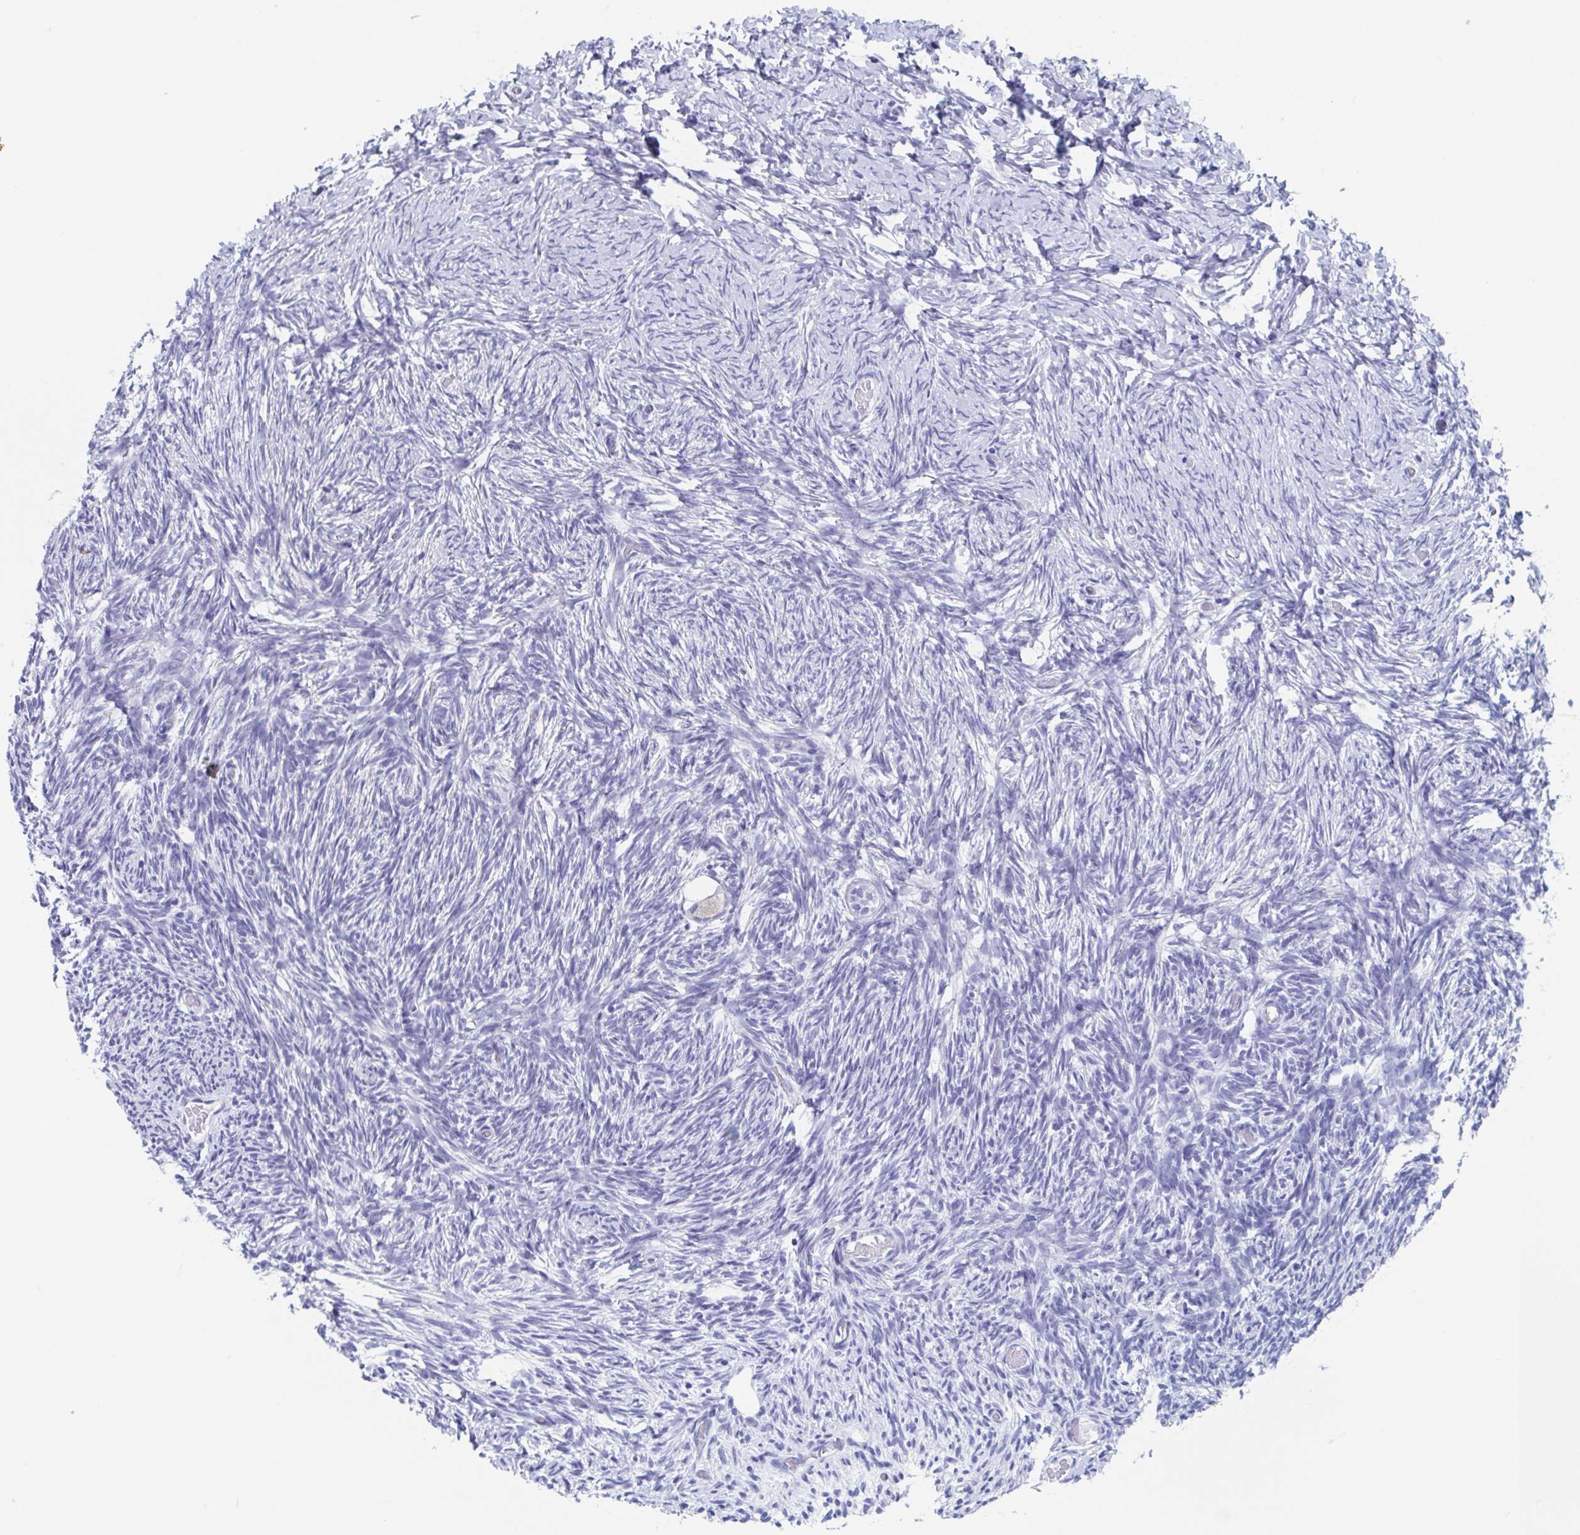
{"staining": {"intensity": "weak", "quantity": "<25%", "location": "cytoplasmic/membranous"}, "tissue": "ovary", "cell_type": "Follicle cells", "image_type": "normal", "snomed": [{"axis": "morphology", "description": "Normal tissue, NOS"}, {"axis": "topography", "description": "Ovary"}], "caption": "Follicle cells show no significant protein staining in unremarkable ovary. The staining was performed using DAB (3,3'-diaminobenzidine) to visualize the protein expression in brown, while the nuclei were stained in blue with hematoxylin (Magnification: 20x).", "gene": "SHCBP1L", "patient": {"sex": "female", "age": 39}}